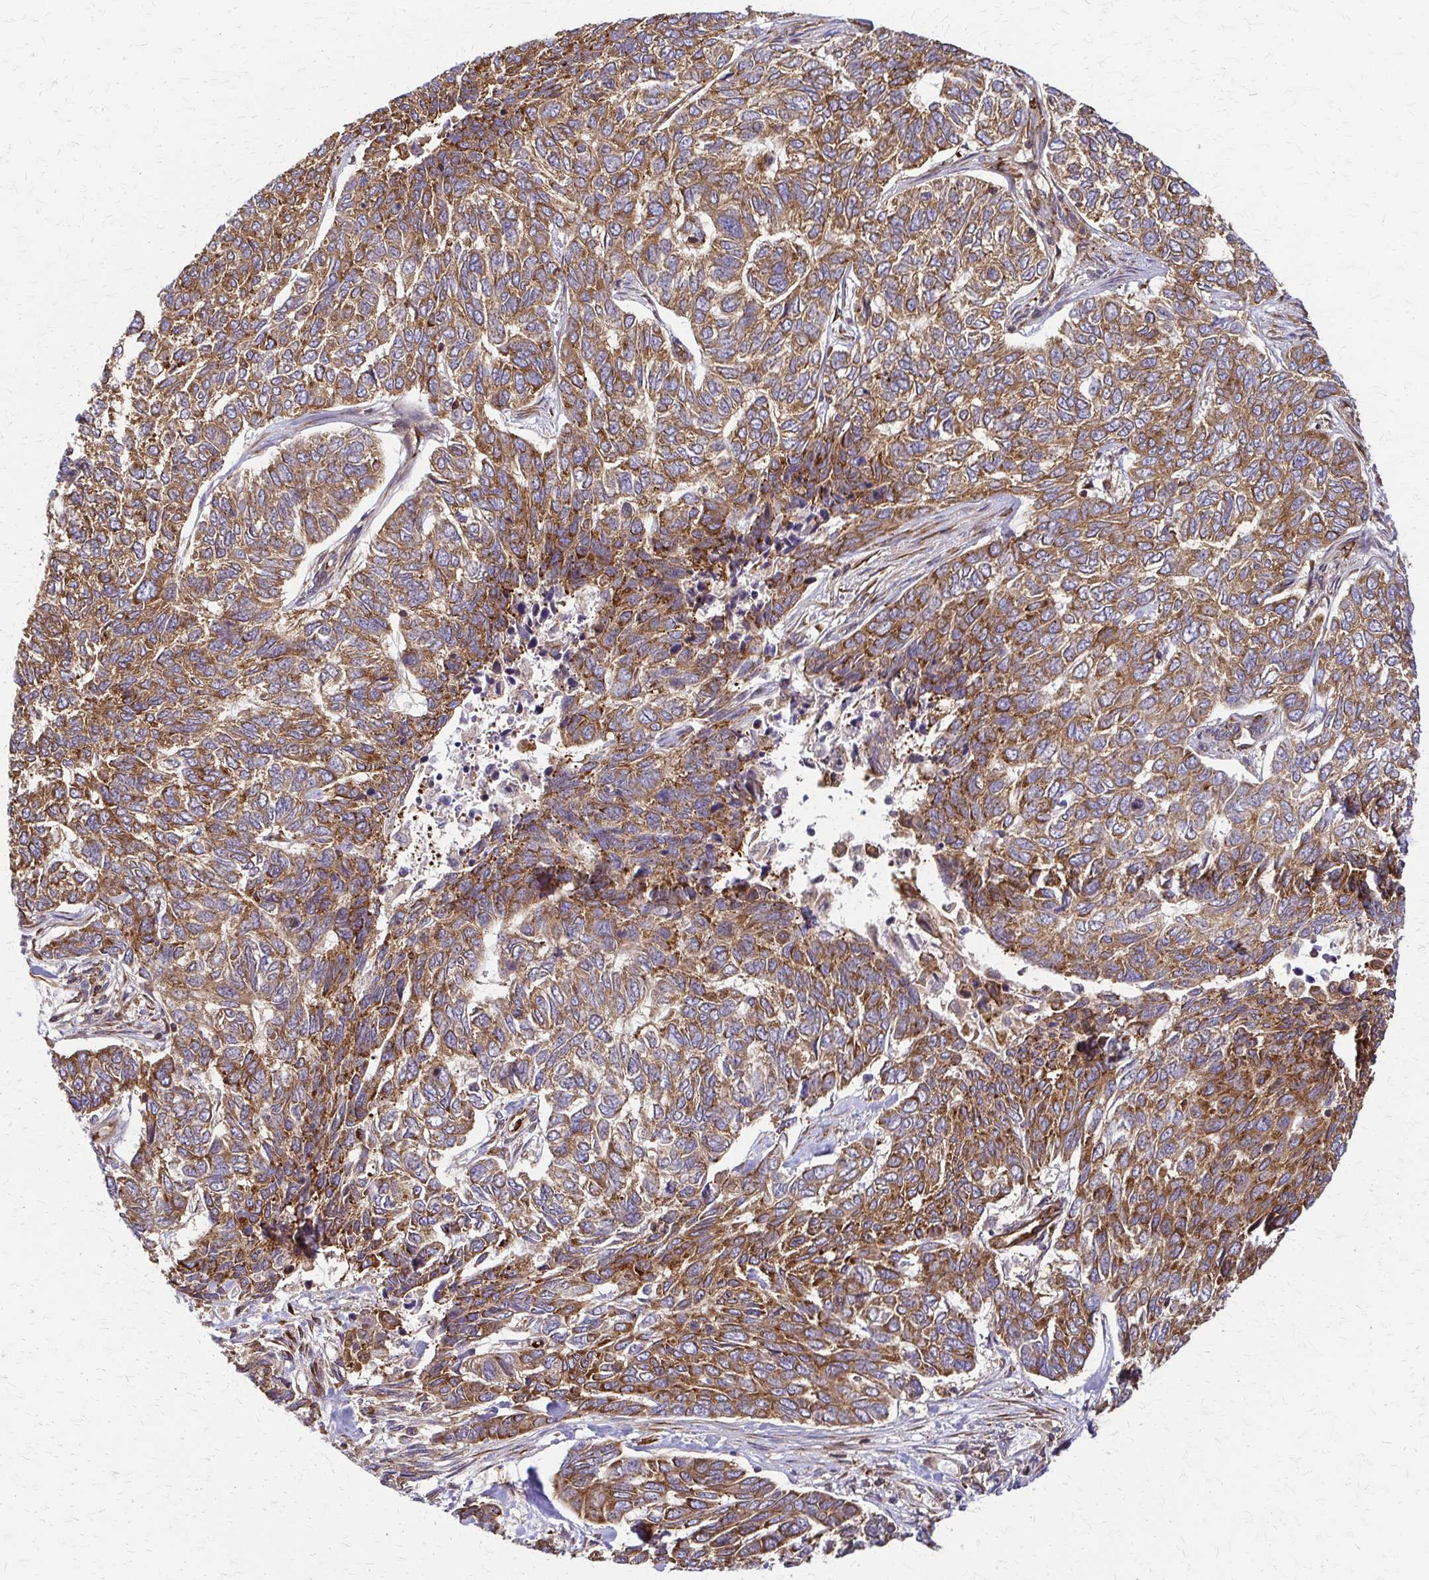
{"staining": {"intensity": "moderate", "quantity": ">75%", "location": "cytoplasmic/membranous"}, "tissue": "skin cancer", "cell_type": "Tumor cells", "image_type": "cancer", "snomed": [{"axis": "morphology", "description": "Basal cell carcinoma"}, {"axis": "topography", "description": "Skin"}], "caption": "Immunohistochemical staining of human skin basal cell carcinoma demonstrates moderate cytoplasmic/membranous protein staining in approximately >75% of tumor cells.", "gene": "WASF2", "patient": {"sex": "female", "age": 65}}